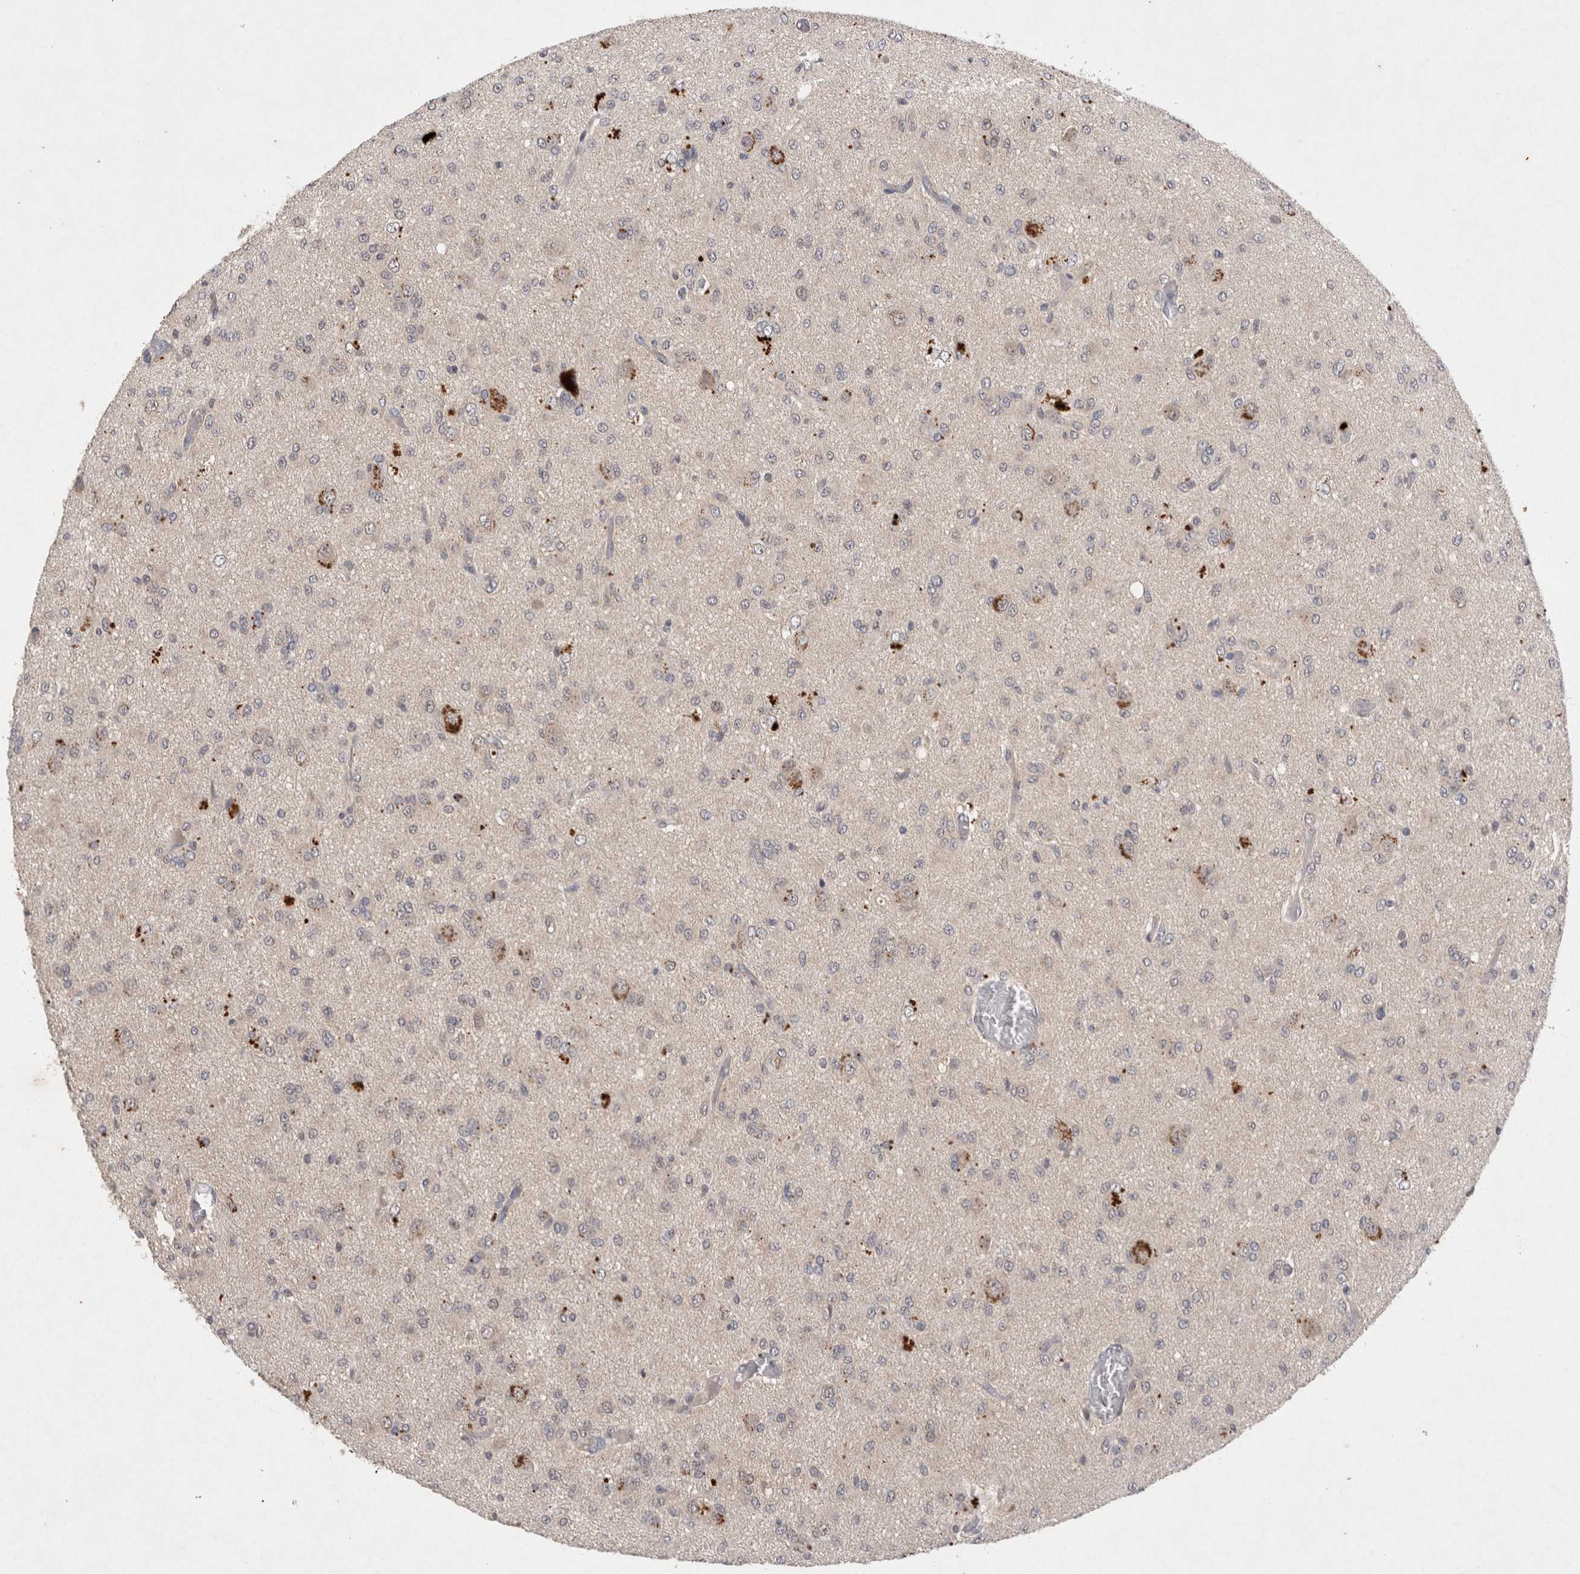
{"staining": {"intensity": "negative", "quantity": "none", "location": "none"}, "tissue": "glioma", "cell_type": "Tumor cells", "image_type": "cancer", "snomed": [{"axis": "morphology", "description": "Glioma, malignant, High grade"}, {"axis": "topography", "description": "Brain"}], "caption": "Histopathology image shows no significant protein expression in tumor cells of glioma.", "gene": "RASSF3", "patient": {"sex": "female", "age": 59}}